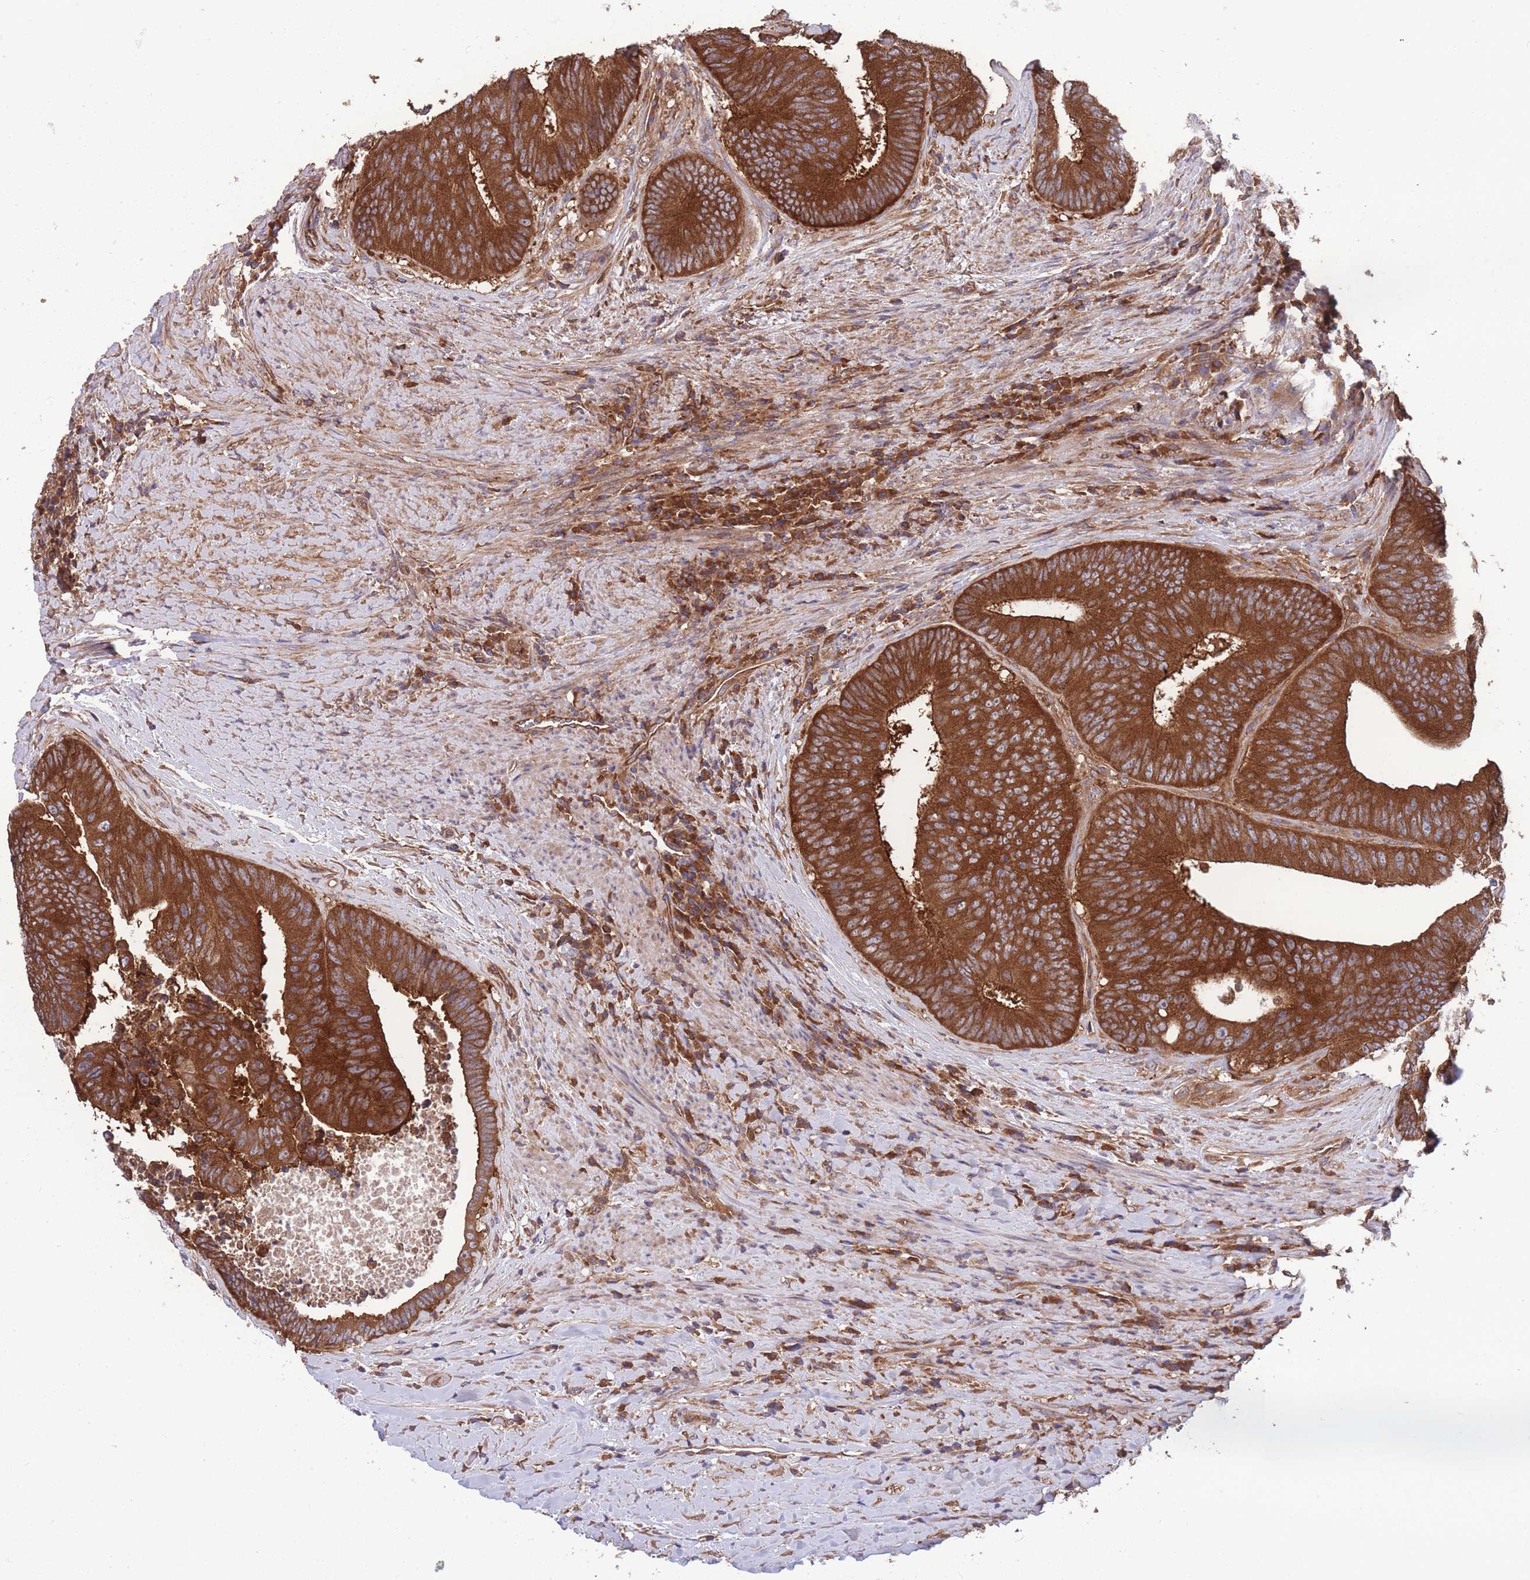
{"staining": {"intensity": "strong", "quantity": ">75%", "location": "cytoplasmic/membranous"}, "tissue": "colorectal cancer", "cell_type": "Tumor cells", "image_type": "cancer", "snomed": [{"axis": "morphology", "description": "Adenocarcinoma, NOS"}, {"axis": "topography", "description": "Rectum"}], "caption": "A high amount of strong cytoplasmic/membranous staining is identified in approximately >75% of tumor cells in adenocarcinoma (colorectal) tissue.", "gene": "ZPR1", "patient": {"sex": "male", "age": 72}}